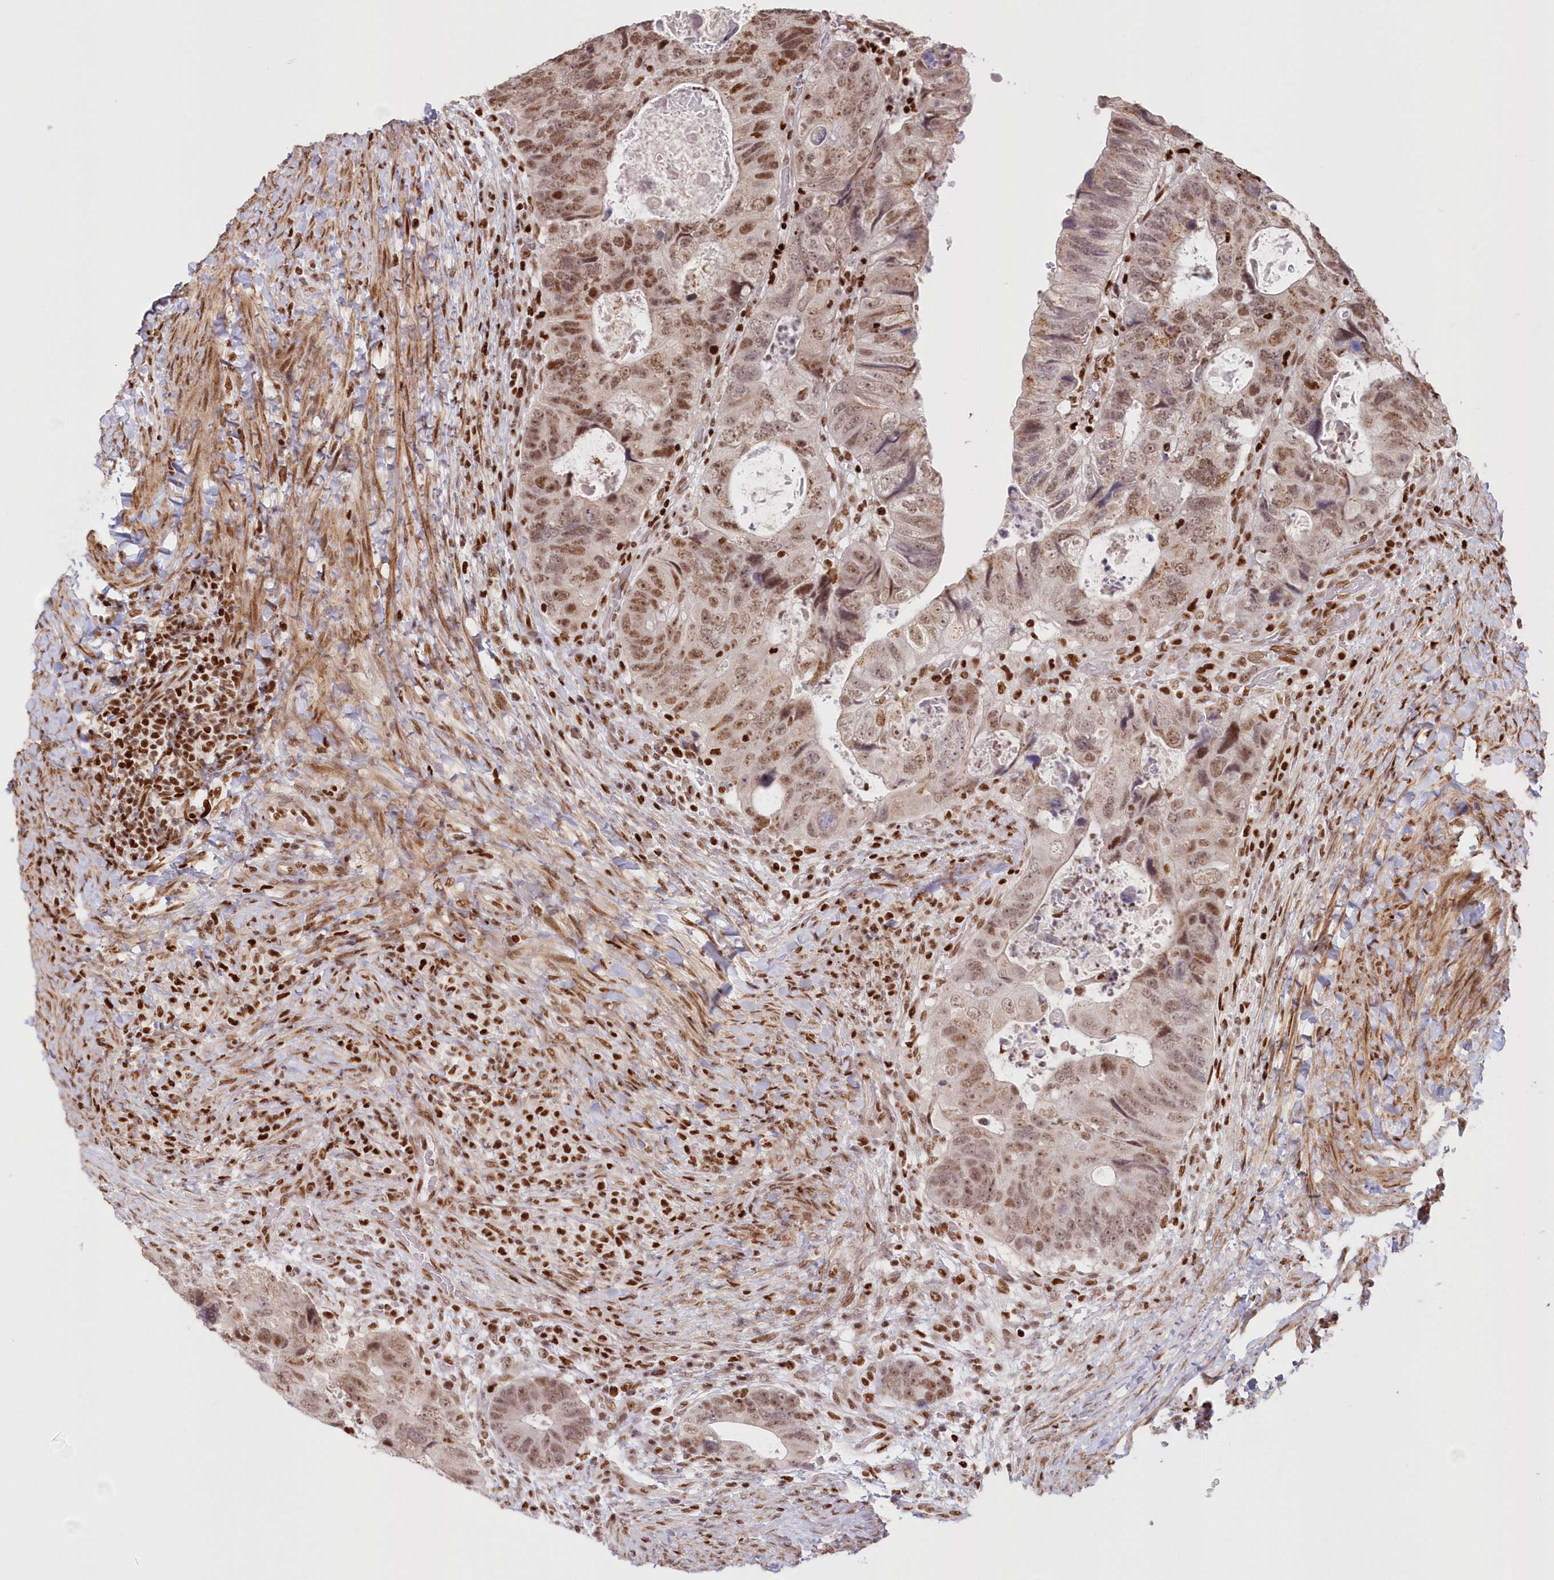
{"staining": {"intensity": "moderate", "quantity": ">75%", "location": "nuclear"}, "tissue": "colorectal cancer", "cell_type": "Tumor cells", "image_type": "cancer", "snomed": [{"axis": "morphology", "description": "Adenocarcinoma, NOS"}, {"axis": "topography", "description": "Rectum"}], "caption": "A histopathology image of human colorectal adenocarcinoma stained for a protein exhibits moderate nuclear brown staining in tumor cells. The protein of interest is shown in brown color, while the nuclei are stained blue.", "gene": "POLR2B", "patient": {"sex": "male", "age": 59}}